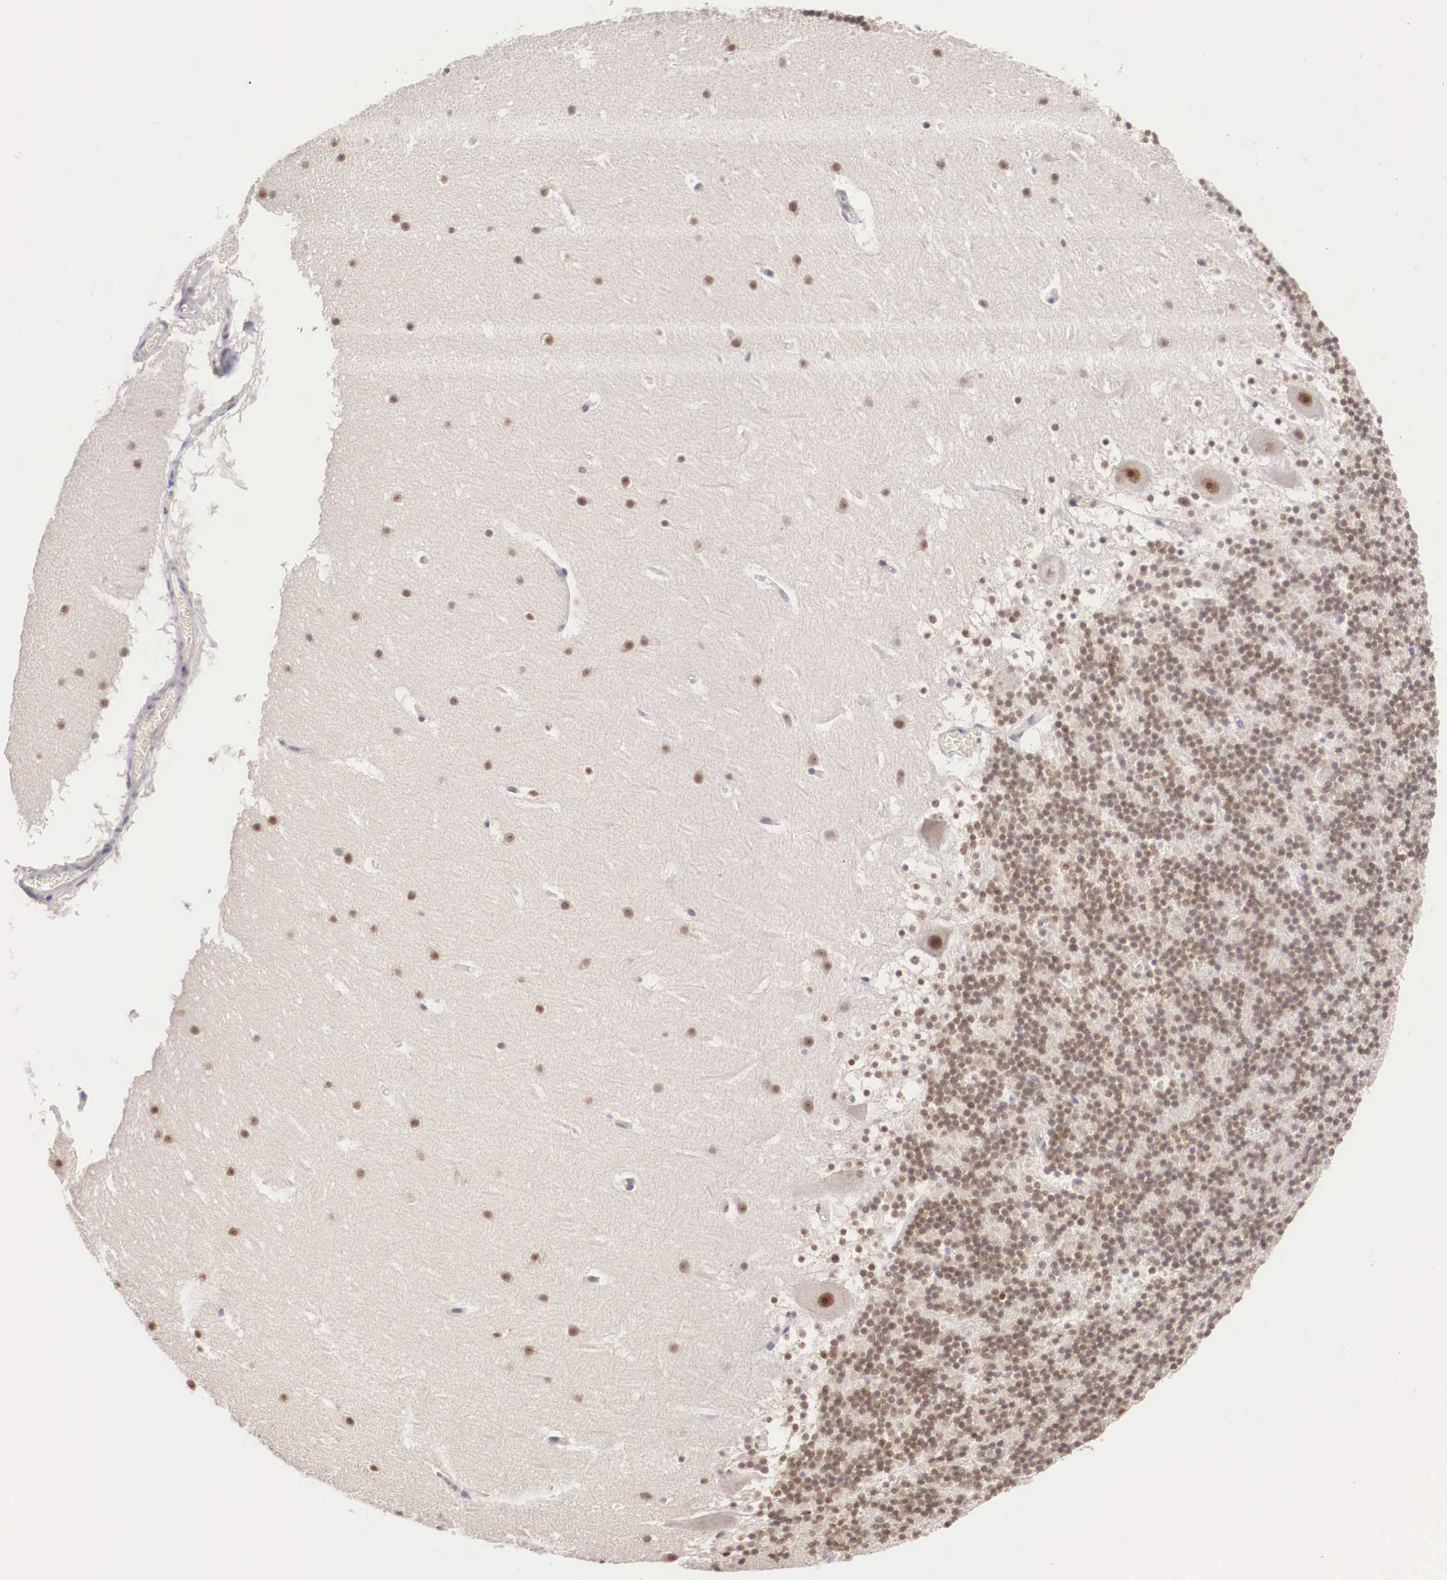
{"staining": {"intensity": "moderate", "quantity": ">75%", "location": "nuclear"}, "tissue": "cerebellum", "cell_type": "Cells in granular layer", "image_type": "normal", "snomed": [{"axis": "morphology", "description": "Normal tissue, NOS"}, {"axis": "topography", "description": "Cerebellum"}], "caption": "Moderate nuclear expression for a protein is identified in about >75% of cells in granular layer of benign cerebellum using IHC.", "gene": "ZNF275", "patient": {"sex": "male", "age": 45}}